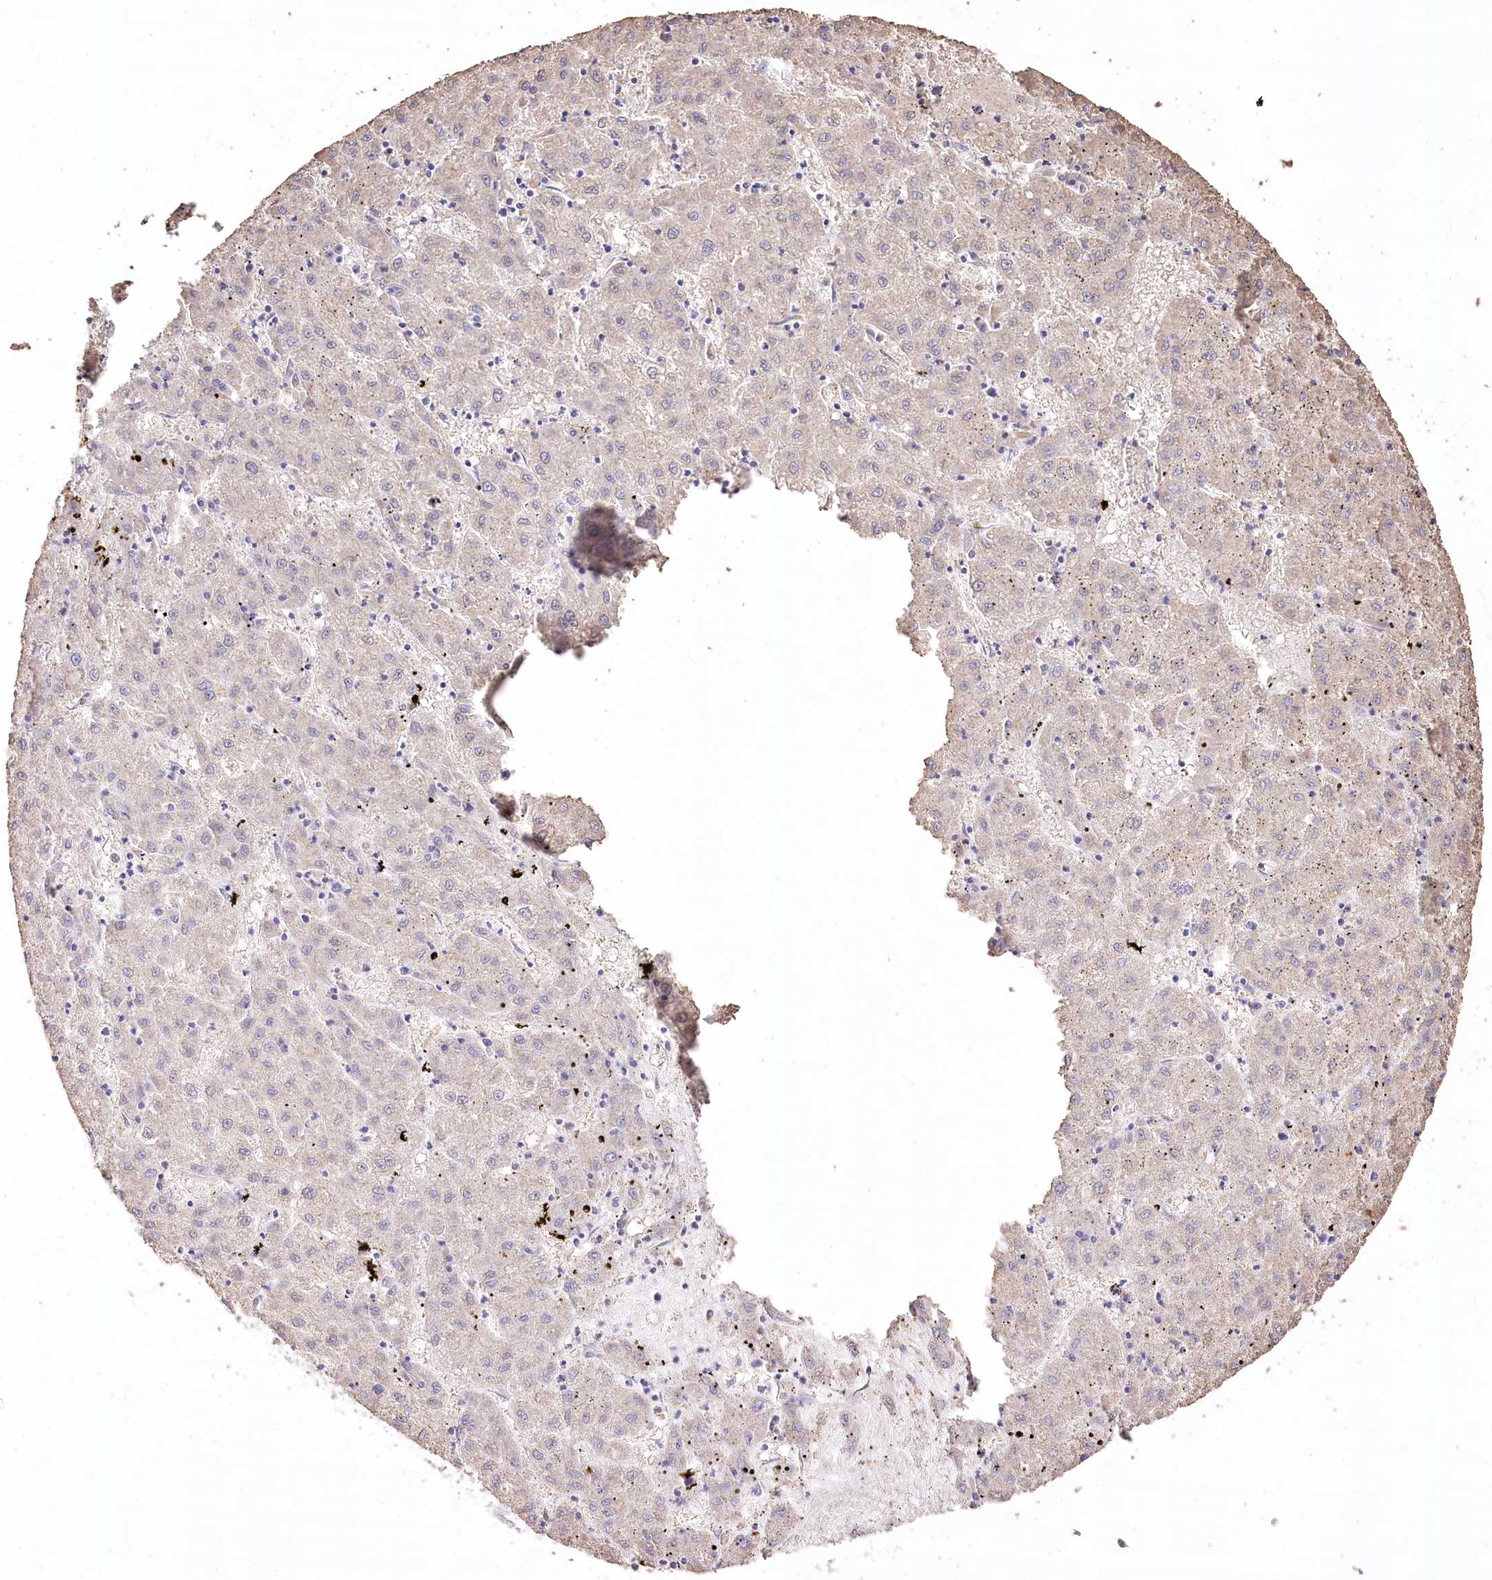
{"staining": {"intensity": "negative", "quantity": "none", "location": "none"}, "tissue": "liver cancer", "cell_type": "Tumor cells", "image_type": "cancer", "snomed": [{"axis": "morphology", "description": "Carcinoma, Hepatocellular, NOS"}, {"axis": "topography", "description": "Liver"}], "caption": "Immunohistochemistry (IHC) image of liver hepatocellular carcinoma stained for a protein (brown), which shows no positivity in tumor cells.", "gene": "IREB2", "patient": {"sex": "male", "age": 72}}